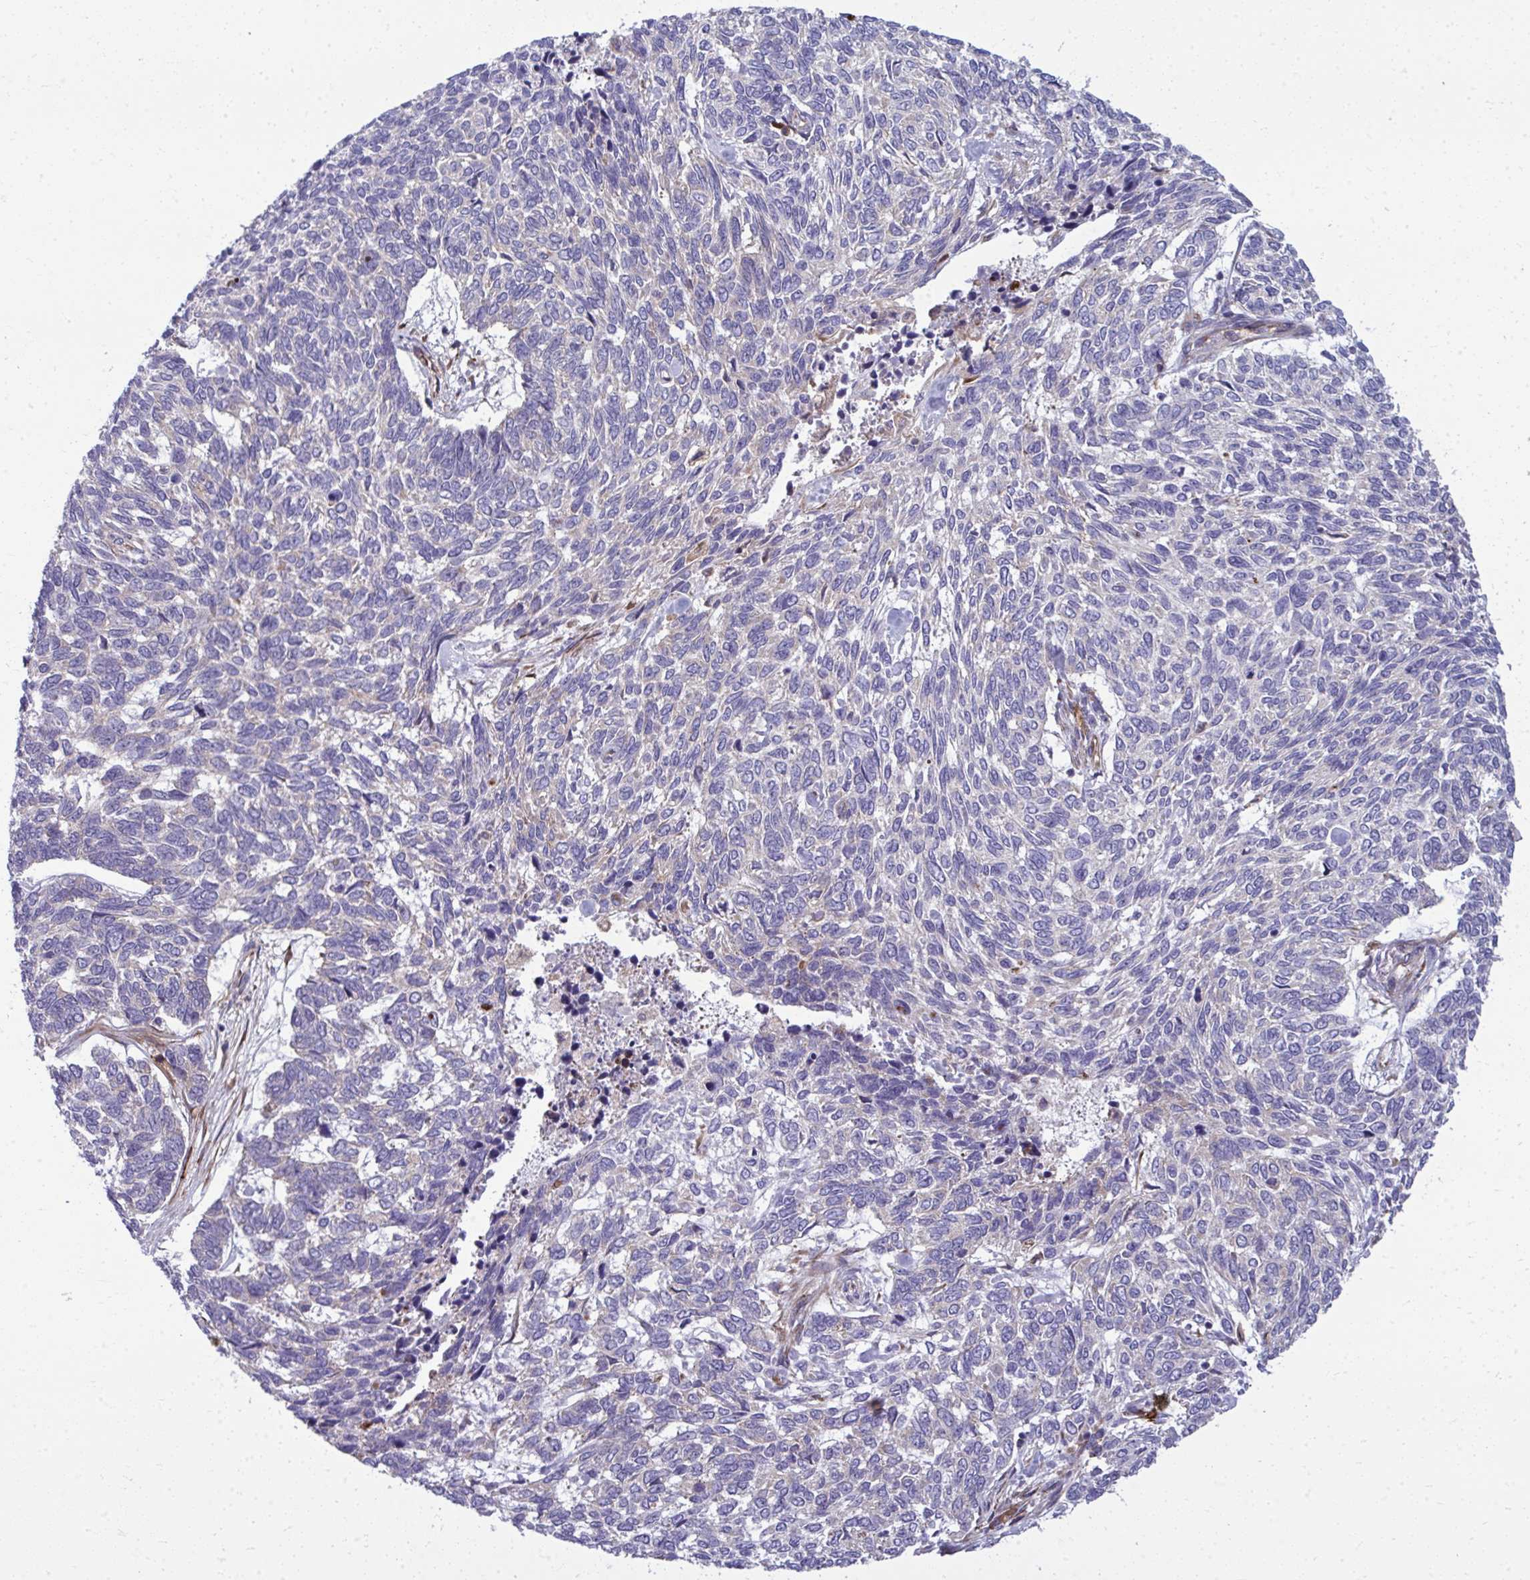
{"staining": {"intensity": "negative", "quantity": "none", "location": "none"}, "tissue": "skin cancer", "cell_type": "Tumor cells", "image_type": "cancer", "snomed": [{"axis": "morphology", "description": "Basal cell carcinoma"}, {"axis": "topography", "description": "Skin"}], "caption": "Protein analysis of skin cancer shows no significant staining in tumor cells.", "gene": "GFPT2", "patient": {"sex": "female", "age": 65}}